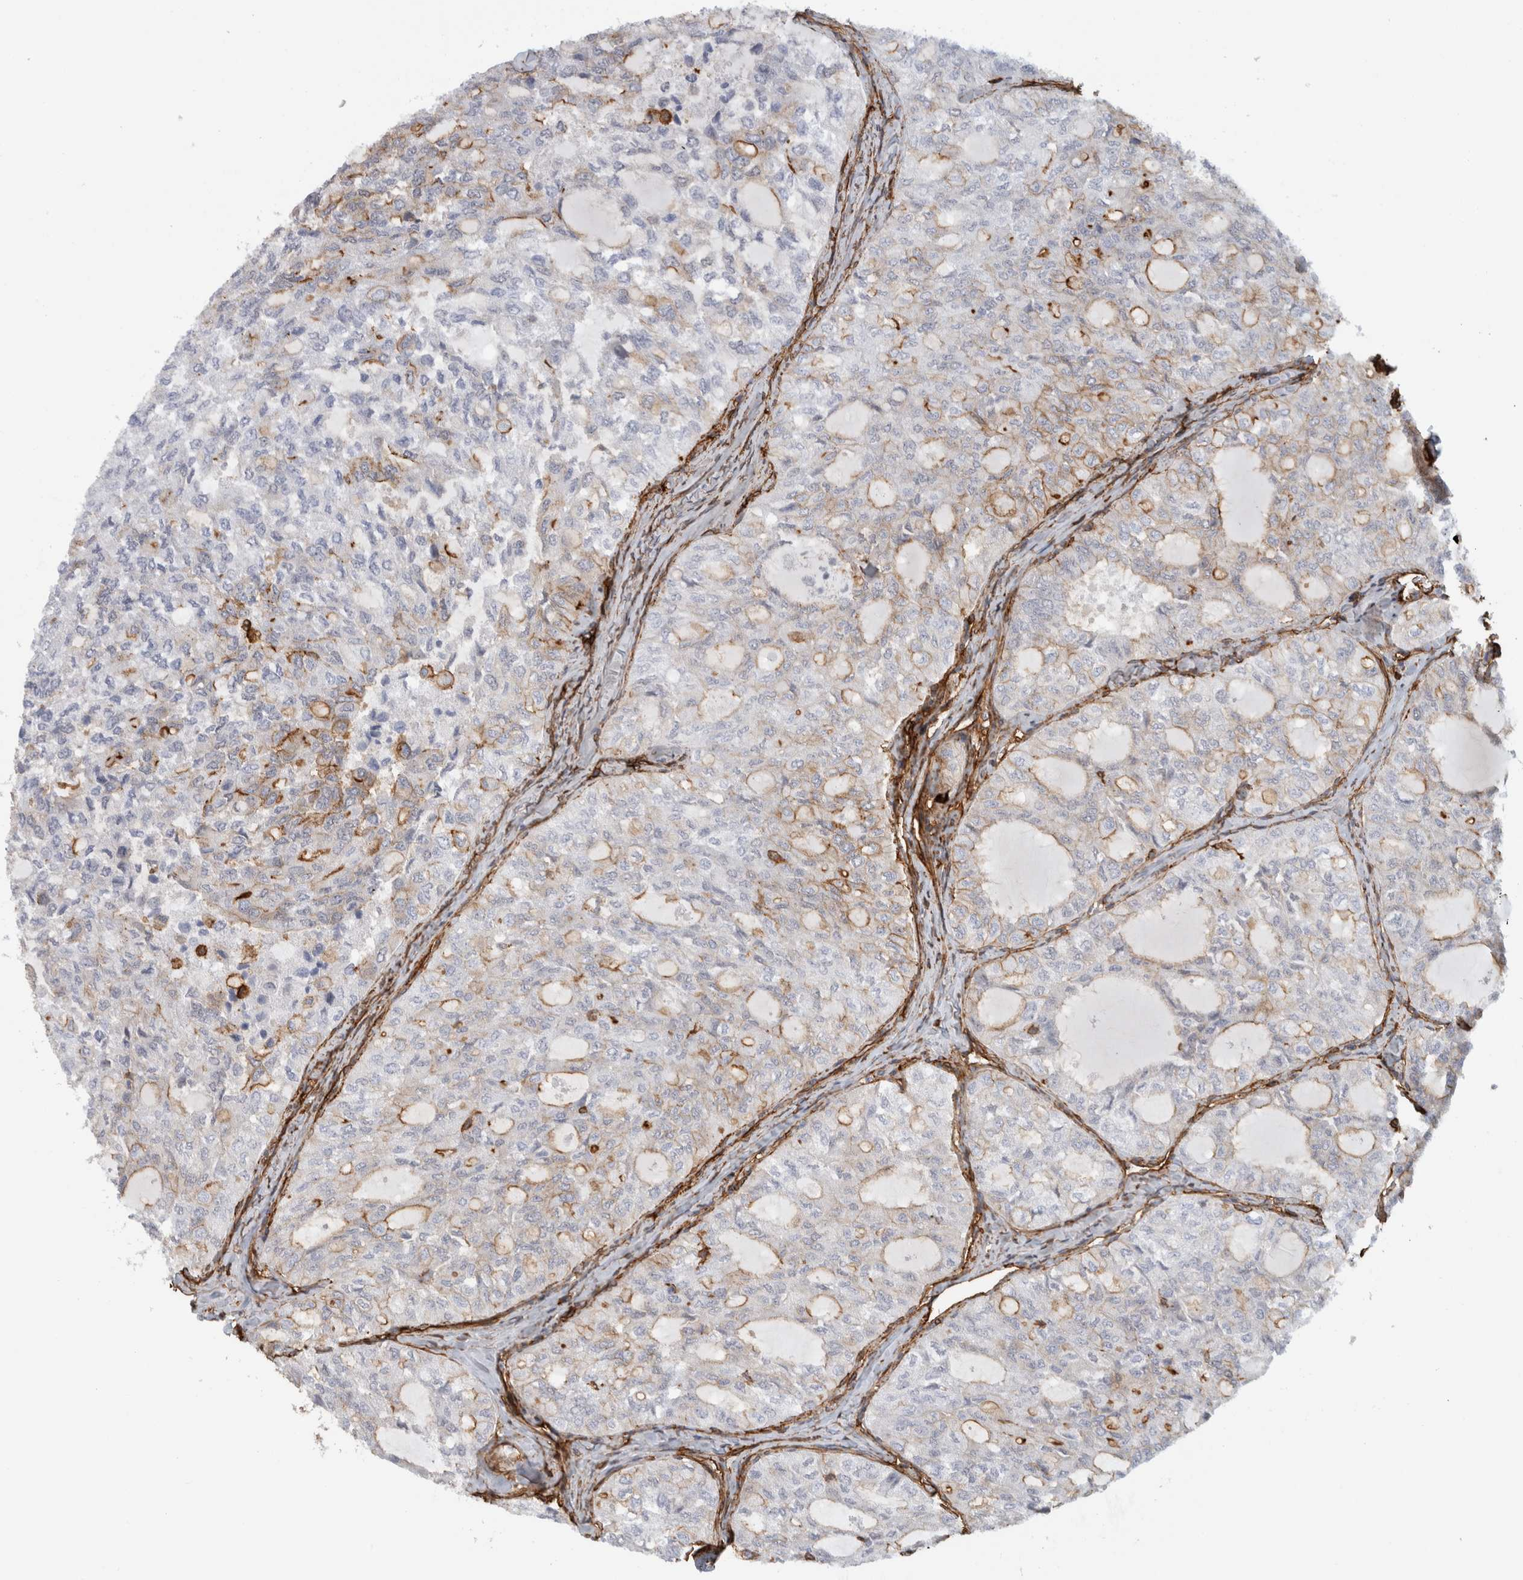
{"staining": {"intensity": "negative", "quantity": "none", "location": "none"}, "tissue": "thyroid cancer", "cell_type": "Tumor cells", "image_type": "cancer", "snomed": [{"axis": "morphology", "description": "Follicular adenoma carcinoma, NOS"}, {"axis": "topography", "description": "Thyroid gland"}], "caption": "Follicular adenoma carcinoma (thyroid) was stained to show a protein in brown. There is no significant staining in tumor cells.", "gene": "AHNAK", "patient": {"sex": "male", "age": 75}}